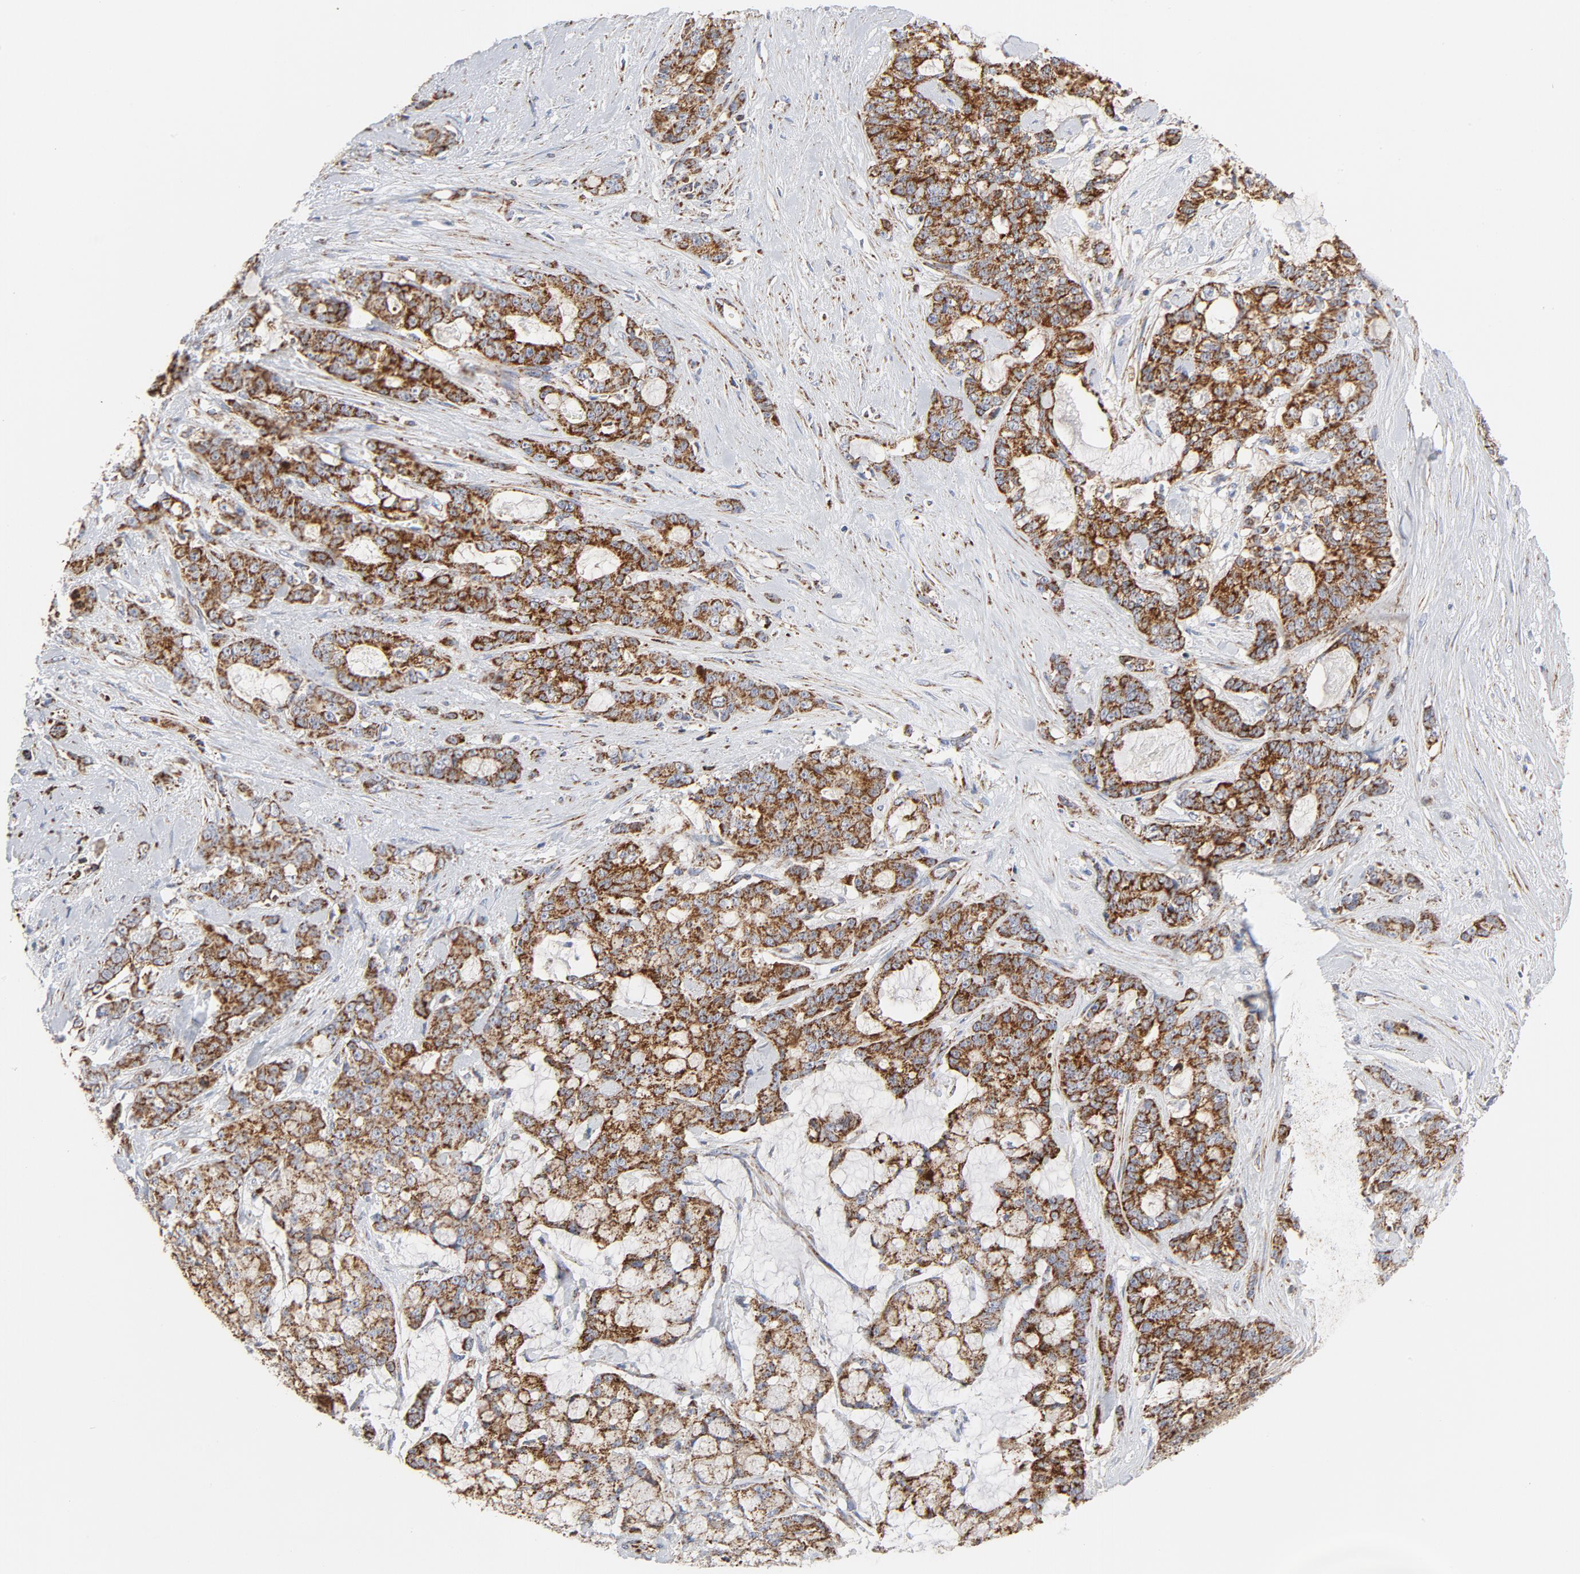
{"staining": {"intensity": "strong", "quantity": ">75%", "location": "cytoplasmic/membranous"}, "tissue": "pancreatic cancer", "cell_type": "Tumor cells", "image_type": "cancer", "snomed": [{"axis": "morphology", "description": "Adenocarcinoma, NOS"}, {"axis": "topography", "description": "Pancreas"}], "caption": "A brown stain highlights strong cytoplasmic/membranous staining of a protein in pancreatic cancer (adenocarcinoma) tumor cells. Immunohistochemistry stains the protein of interest in brown and the nuclei are stained blue.", "gene": "CYCS", "patient": {"sex": "female", "age": 73}}